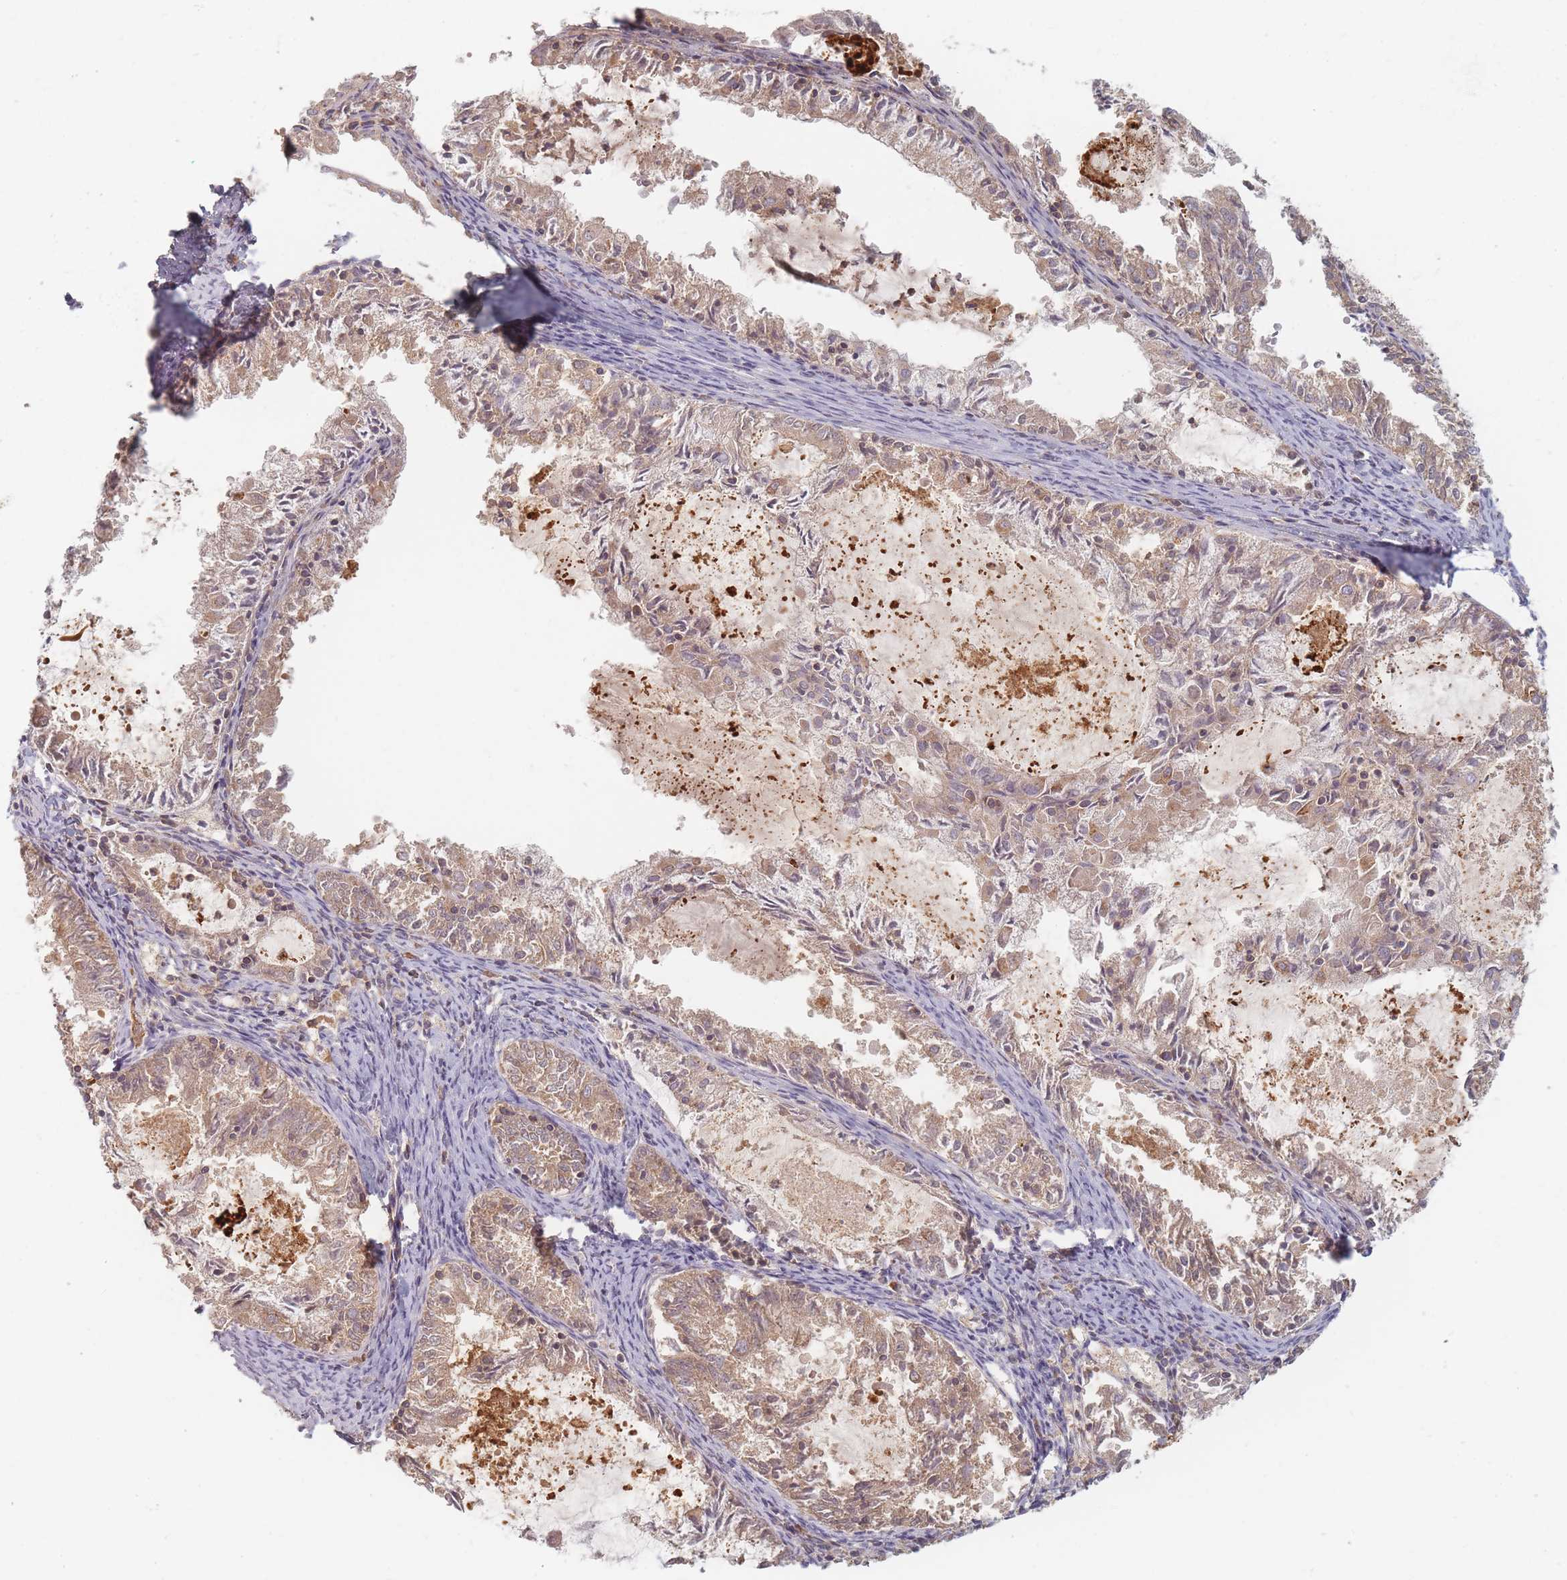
{"staining": {"intensity": "moderate", "quantity": ">75%", "location": "cytoplasmic/membranous"}, "tissue": "endometrial cancer", "cell_type": "Tumor cells", "image_type": "cancer", "snomed": [{"axis": "morphology", "description": "Adenocarcinoma, NOS"}, {"axis": "topography", "description": "Endometrium"}], "caption": "About >75% of tumor cells in human endometrial adenocarcinoma show moderate cytoplasmic/membranous protein positivity as visualized by brown immunohistochemical staining.", "gene": "SLC35F3", "patient": {"sex": "female", "age": 57}}